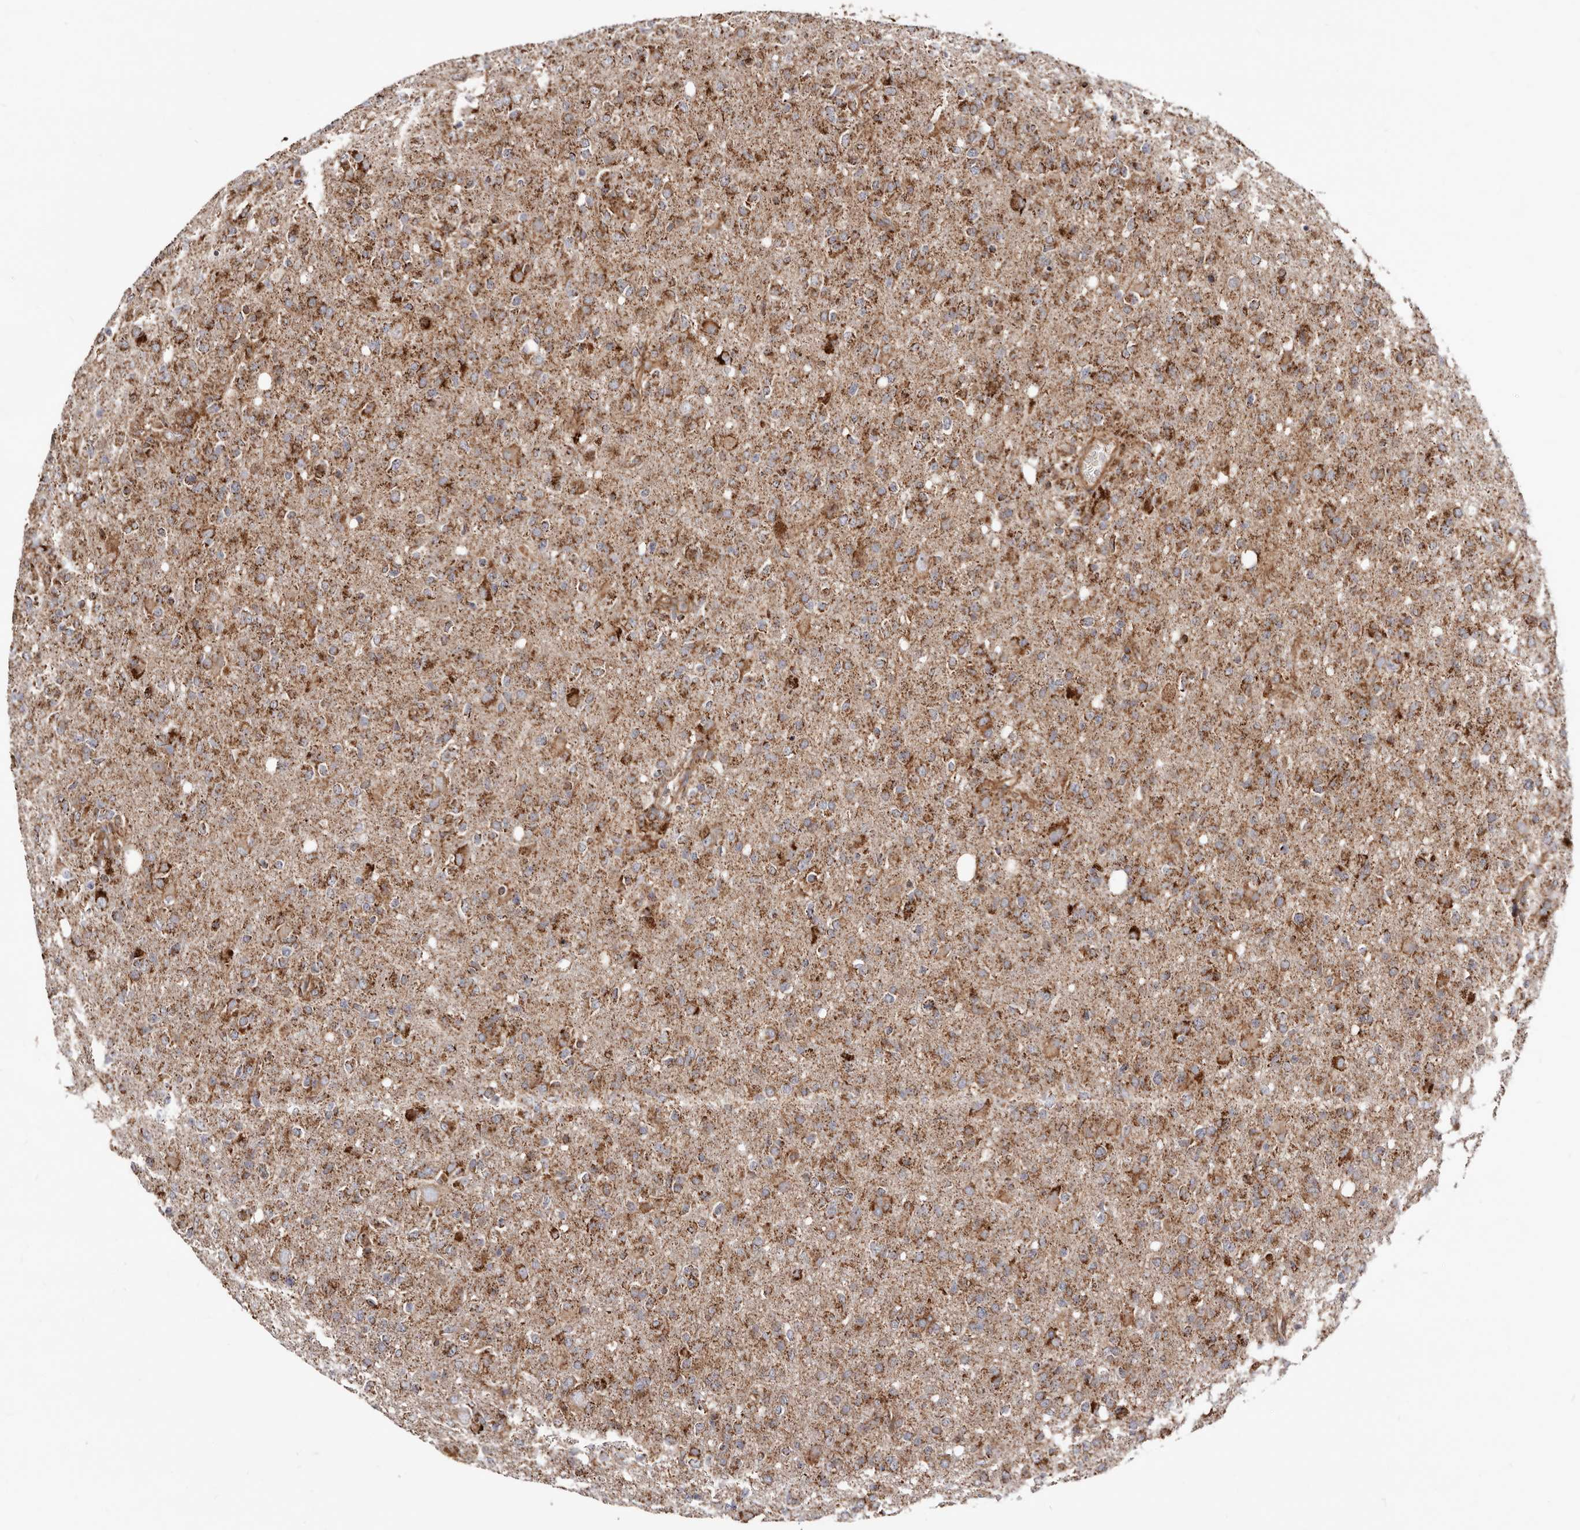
{"staining": {"intensity": "moderate", "quantity": ">75%", "location": "cytoplasmic/membranous"}, "tissue": "glioma", "cell_type": "Tumor cells", "image_type": "cancer", "snomed": [{"axis": "morphology", "description": "Glioma, malignant, High grade"}, {"axis": "topography", "description": "Brain"}], "caption": "Glioma stained for a protein displays moderate cytoplasmic/membranous positivity in tumor cells.", "gene": "PRKACB", "patient": {"sex": "female", "age": 57}}